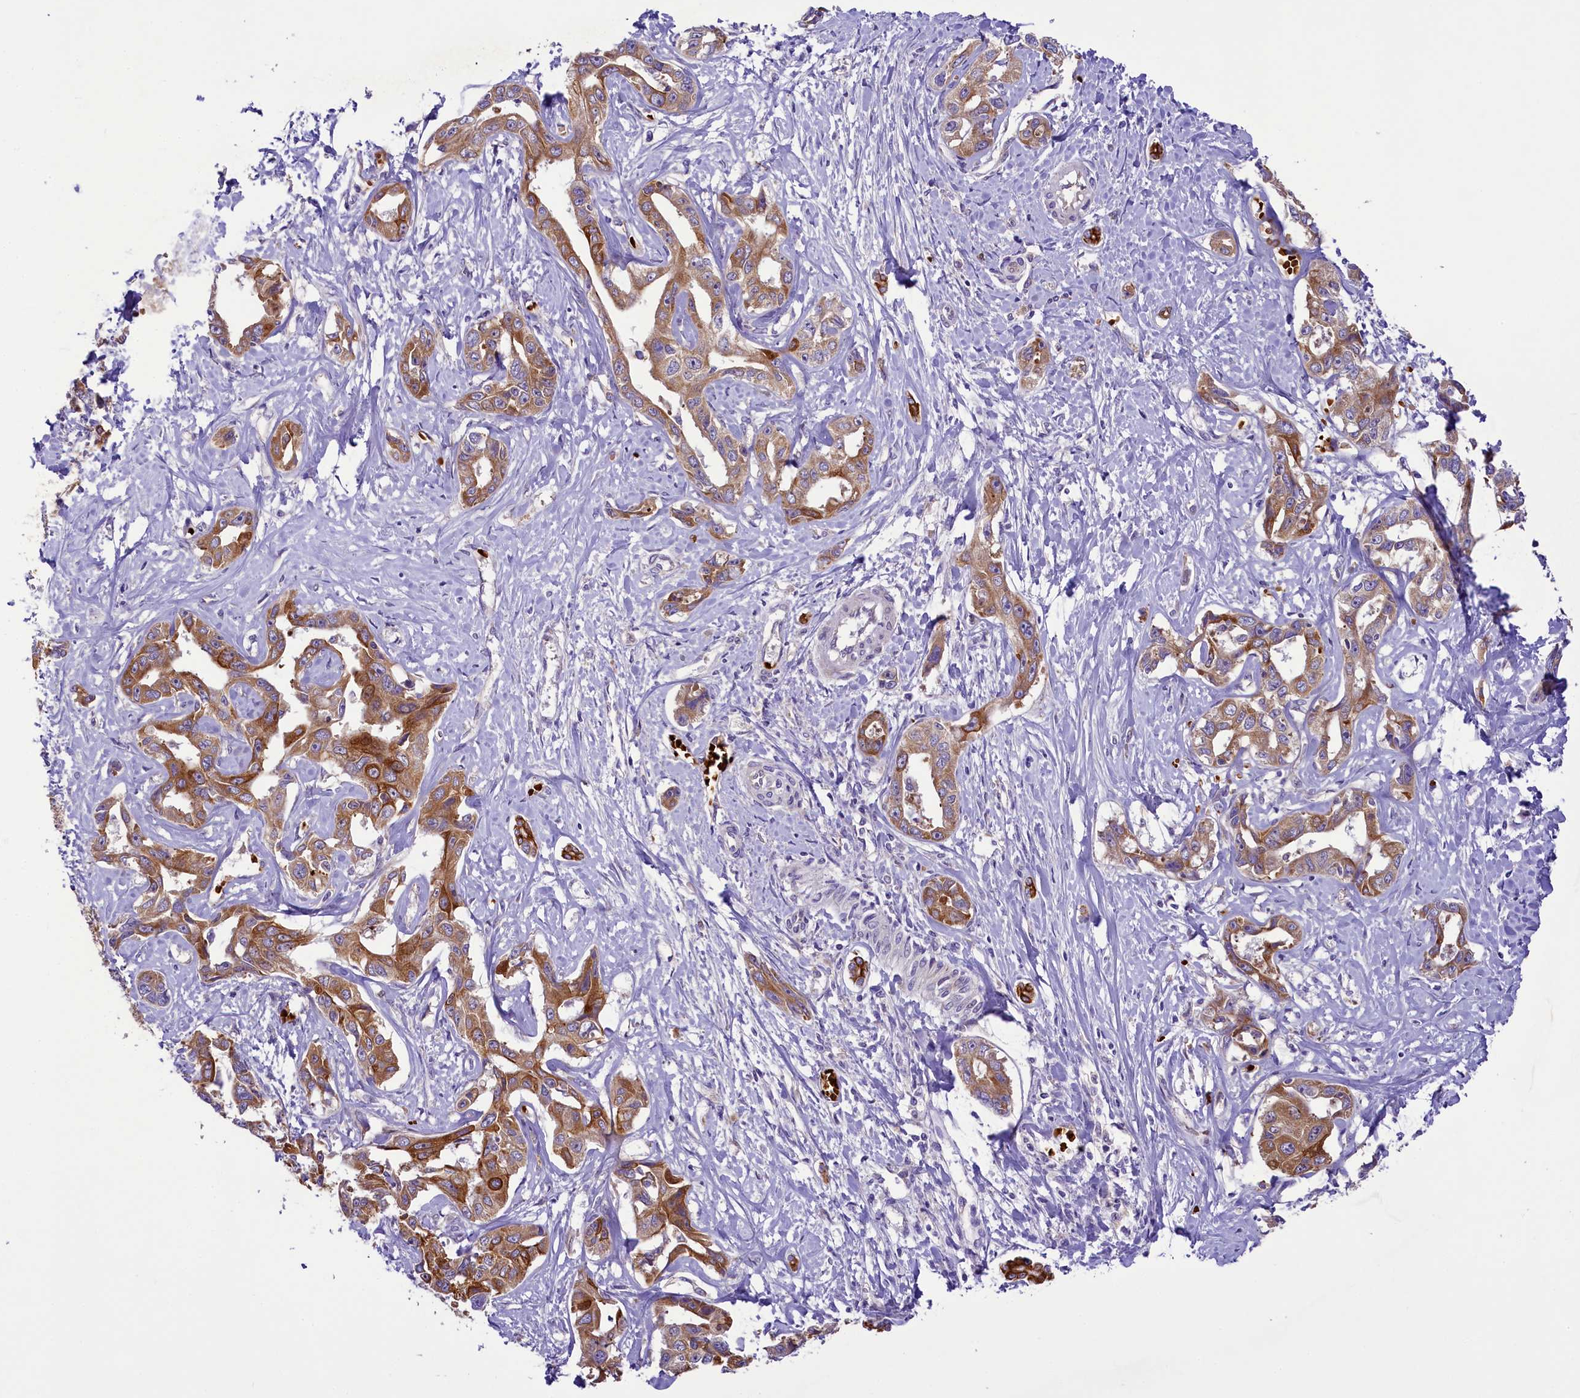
{"staining": {"intensity": "moderate", "quantity": ">75%", "location": "cytoplasmic/membranous"}, "tissue": "liver cancer", "cell_type": "Tumor cells", "image_type": "cancer", "snomed": [{"axis": "morphology", "description": "Cholangiocarcinoma"}, {"axis": "topography", "description": "Liver"}], "caption": "High-power microscopy captured an immunohistochemistry image of cholangiocarcinoma (liver), revealing moderate cytoplasmic/membranous staining in approximately >75% of tumor cells.", "gene": "LARP4", "patient": {"sex": "male", "age": 59}}